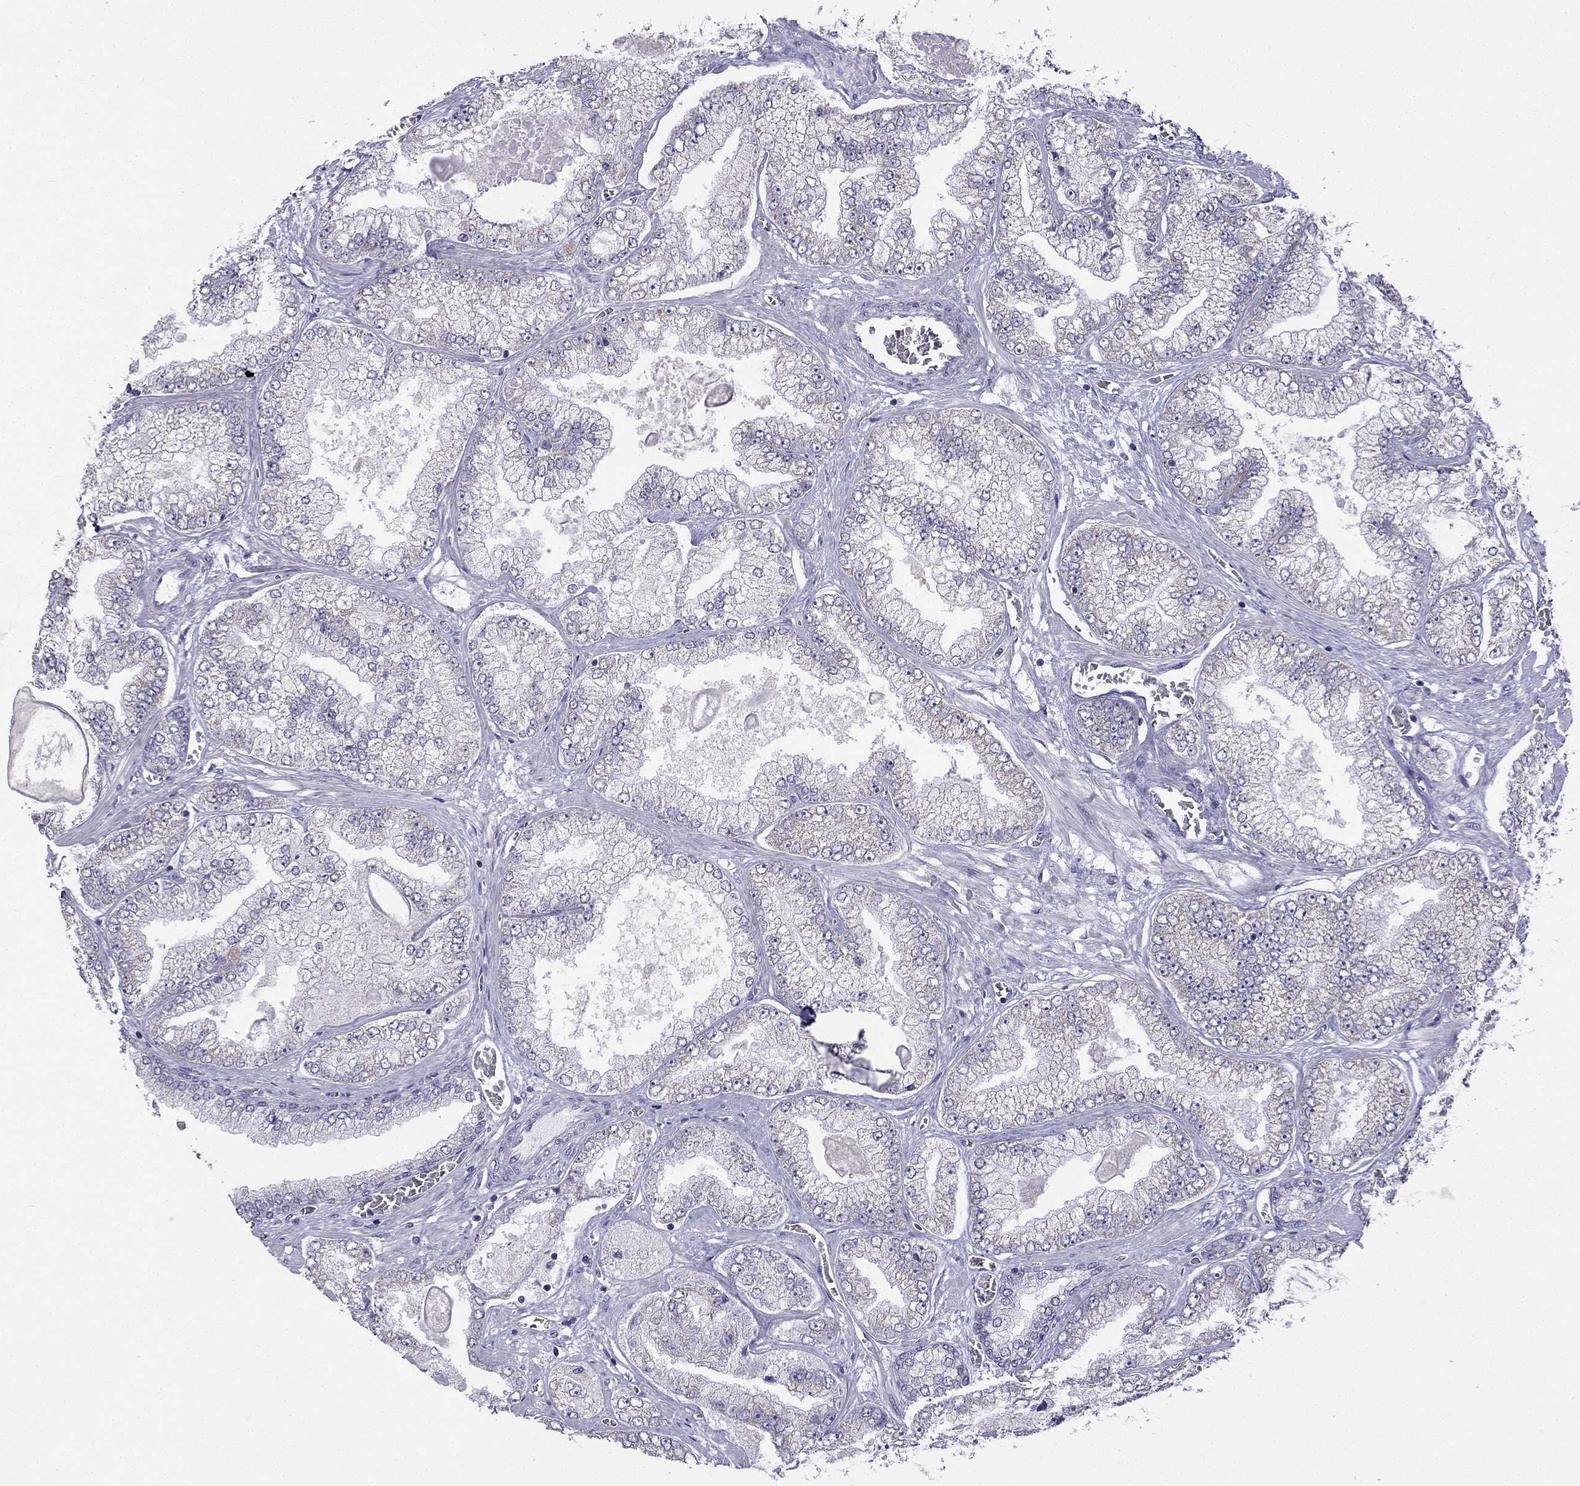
{"staining": {"intensity": "negative", "quantity": "none", "location": "none"}, "tissue": "prostate cancer", "cell_type": "Tumor cells", "image_type": "cancer", "snomed": [{"axis": "morphology", "description": "Adenocarcinoma, Low grade"}, {"axis": "topography", "description": "Prostate"}], "caption": "Photomicrograph shows no significant protein staining in tumor cells of prostate cancer (low-grade adenocarcinoma).", "gene": "C5orf49", "patient": {"sex": "male", "age": 57}}